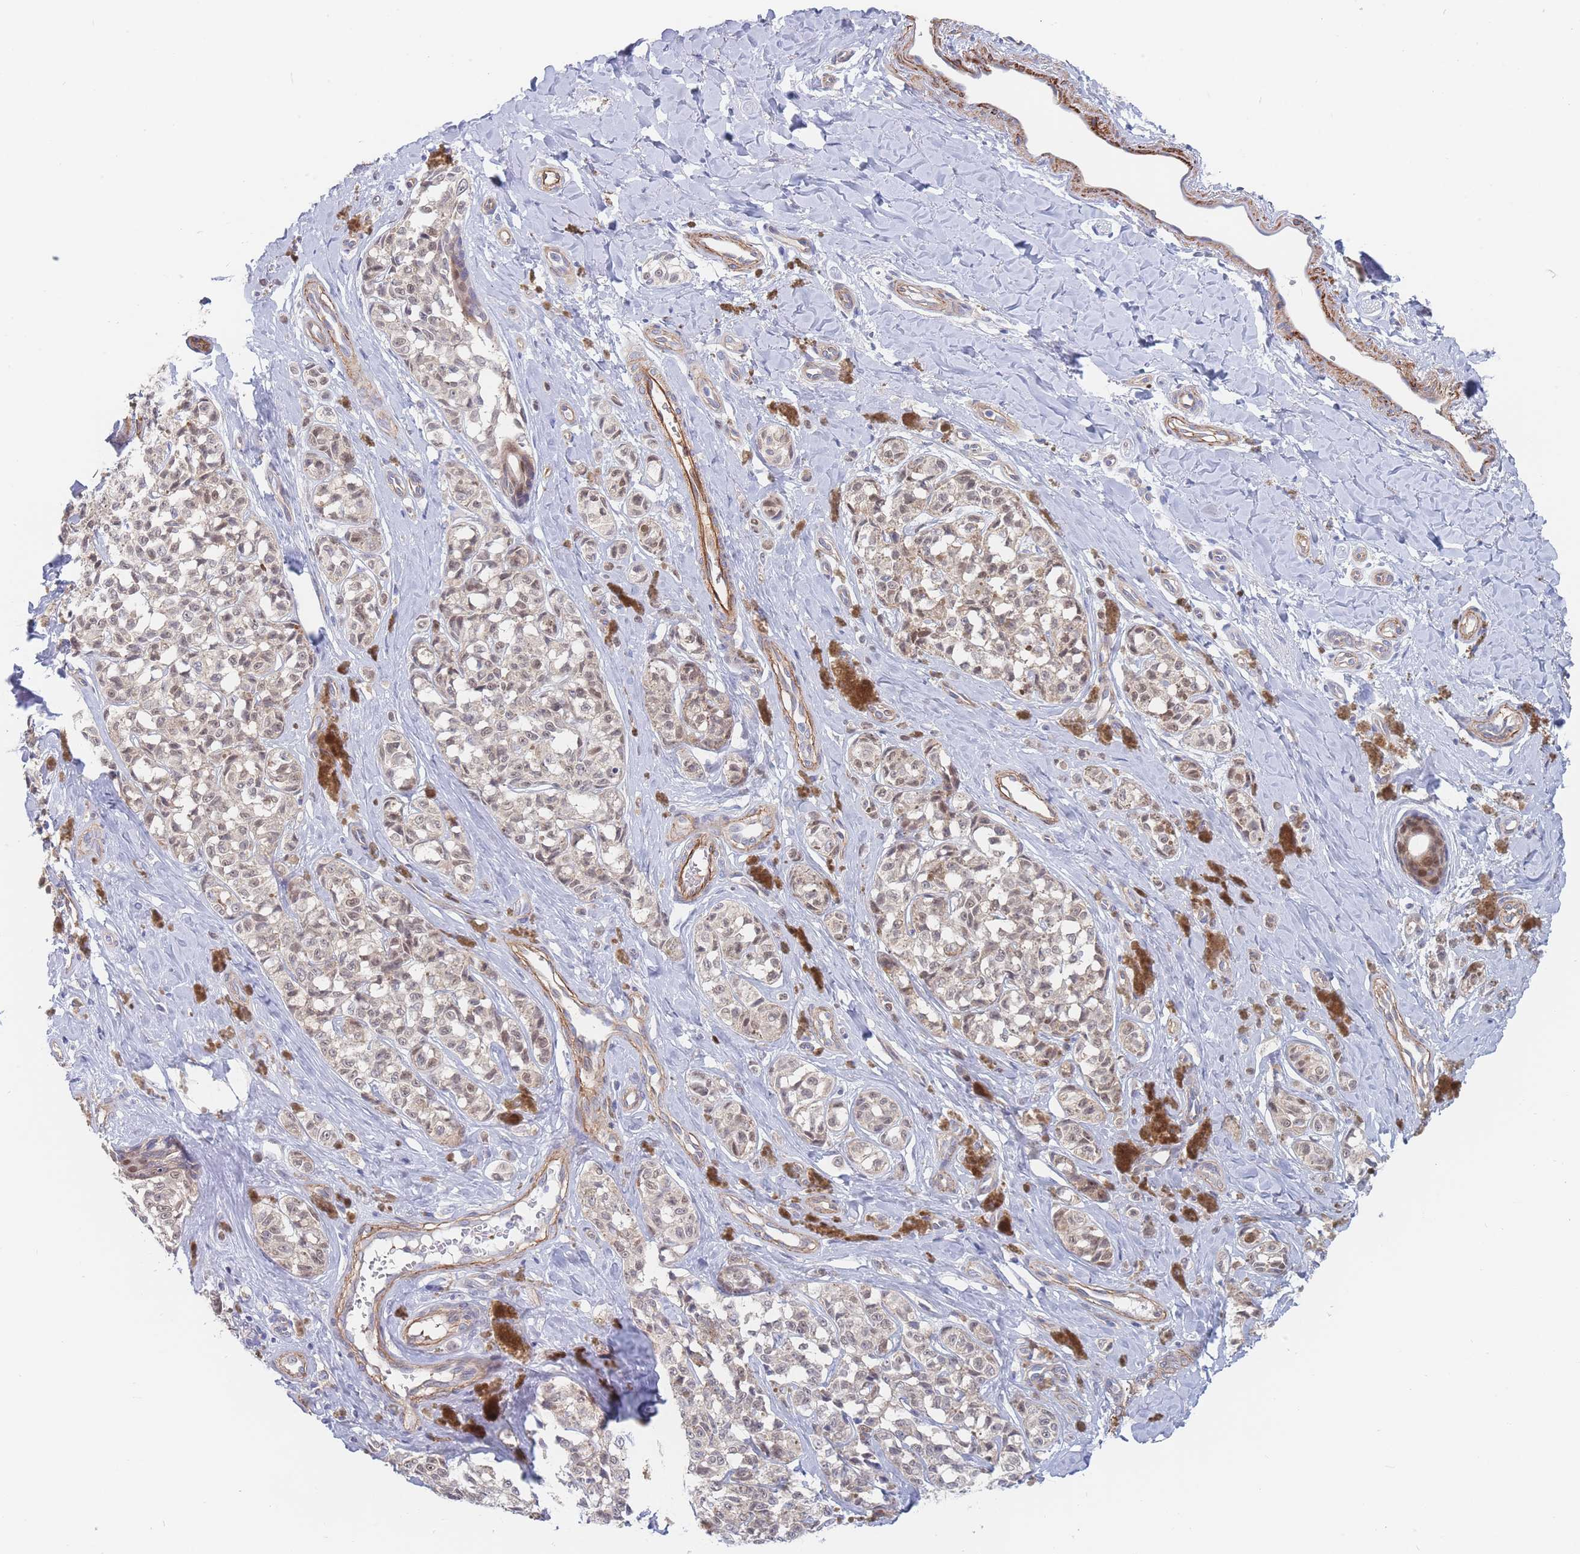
{"staining": {"intensity": "weak", "quantity": ">75%", "location": "cytoplasmic/membranous,nuclear"}, "tissue": "melanoma", "cell_type": "Tumor cells", "image_type": "cancer", "snomed": [{"axis": "morphology", "description": "Malignant melanoma, NOS"}, {"axis": "topography", "description": "Skin"}], "caption": "Malignant melanoma stained with DAB immunohistochemistry (IHC) displays low levels of weak cytoplasmic/membranous and nuclear positivity in about >75% of tumor cells.", "gene": "G6PC1", "patient": {"sex": "female", "age": 65}}